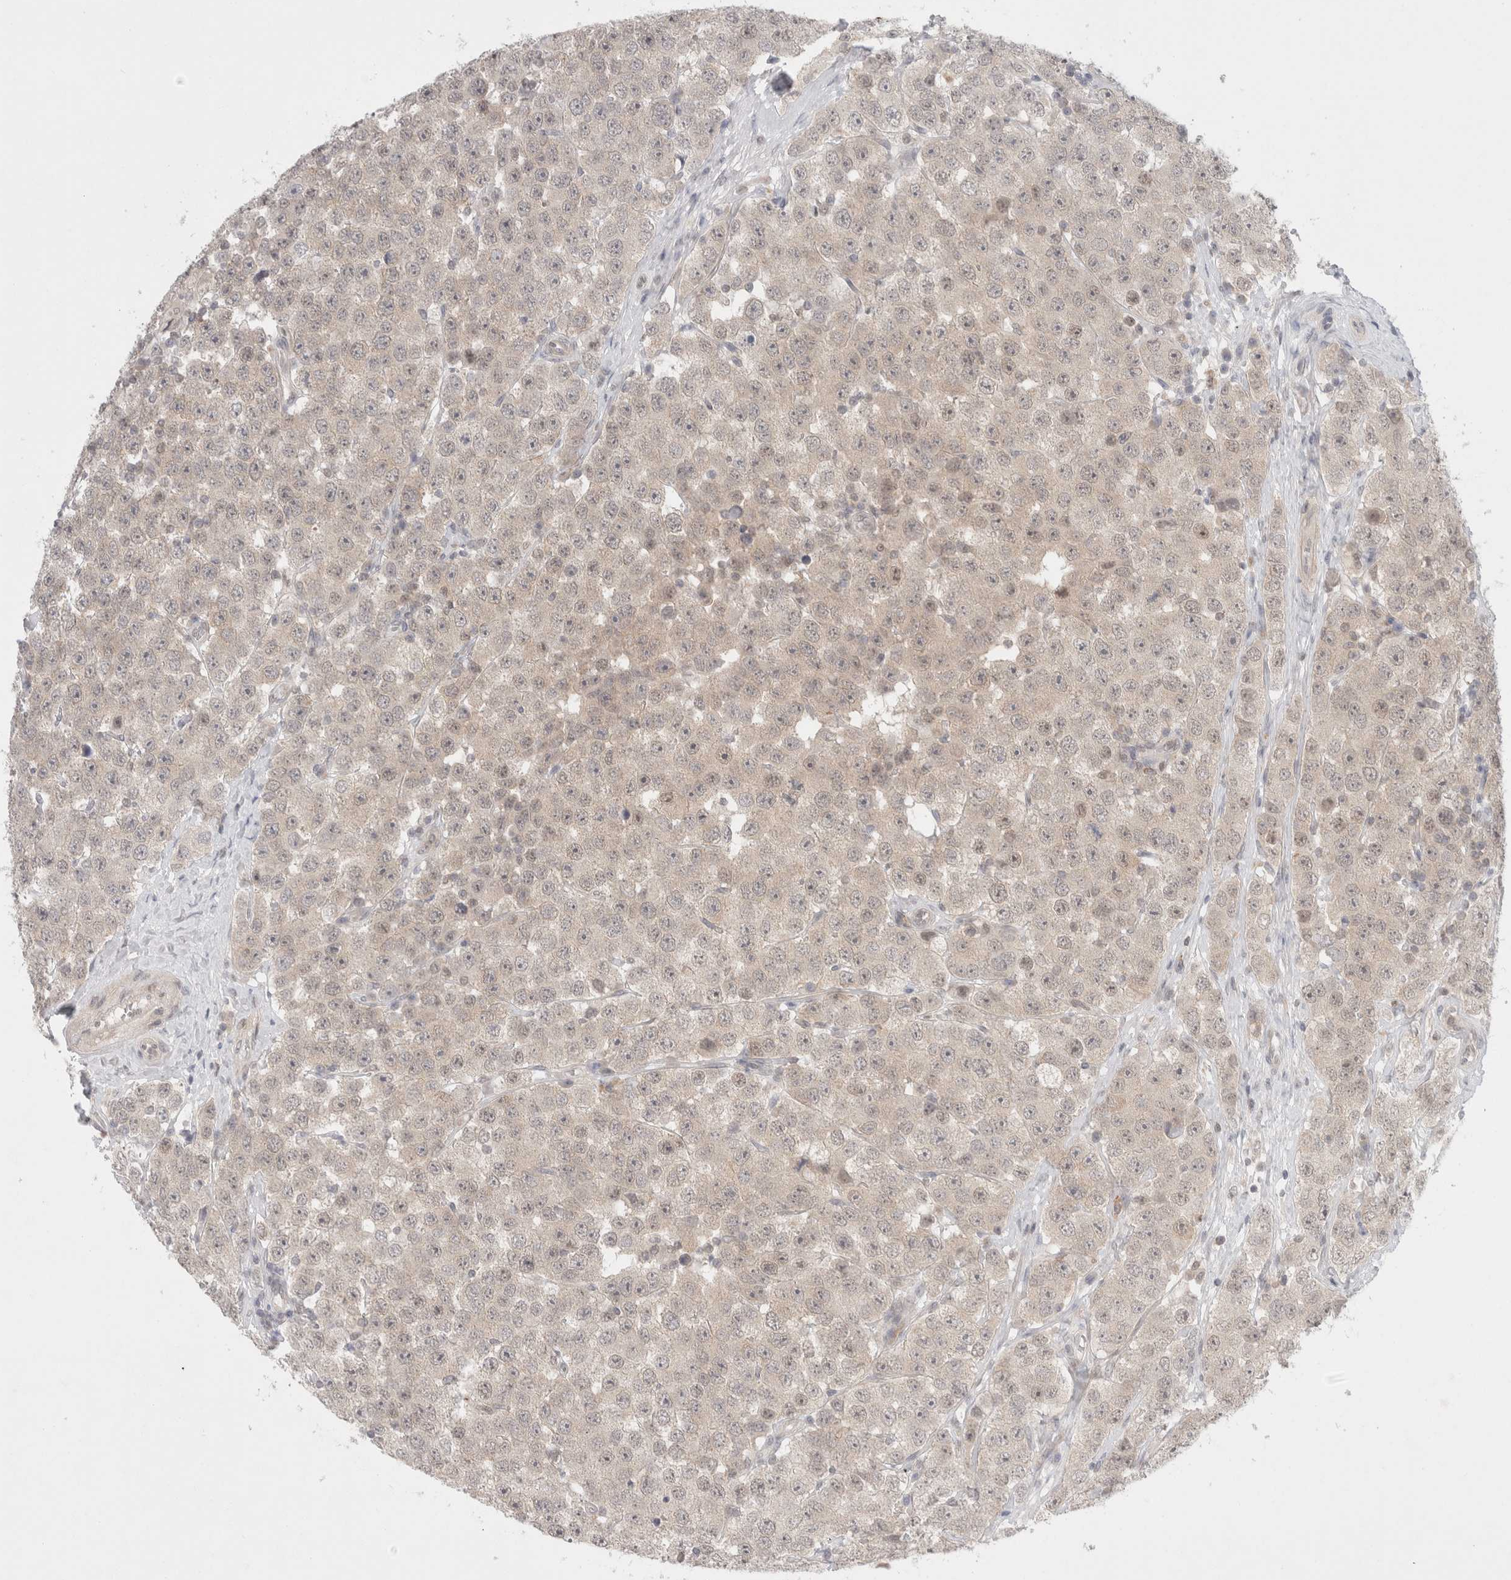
{"staining": {"intensity": "weak", "quantity": "<25%", "location": "nuclear"}, "tissue": "testis cancer", "cell_type": "Tumor cells", "image_type": "cancer", "snomed": [{"axis": "morphology", "description": "Seminoma, NOS"}, {"axis": "morphology", "description": "Carcinoma, Embryonal, NOS"}, {"axis": "topography", "description": "Testis"}], "caption": "There is no significant staining in tumor cells of seminoma (testis).", "gene": "FBXO42", "patient": {"sex": "male", "age": 28}}